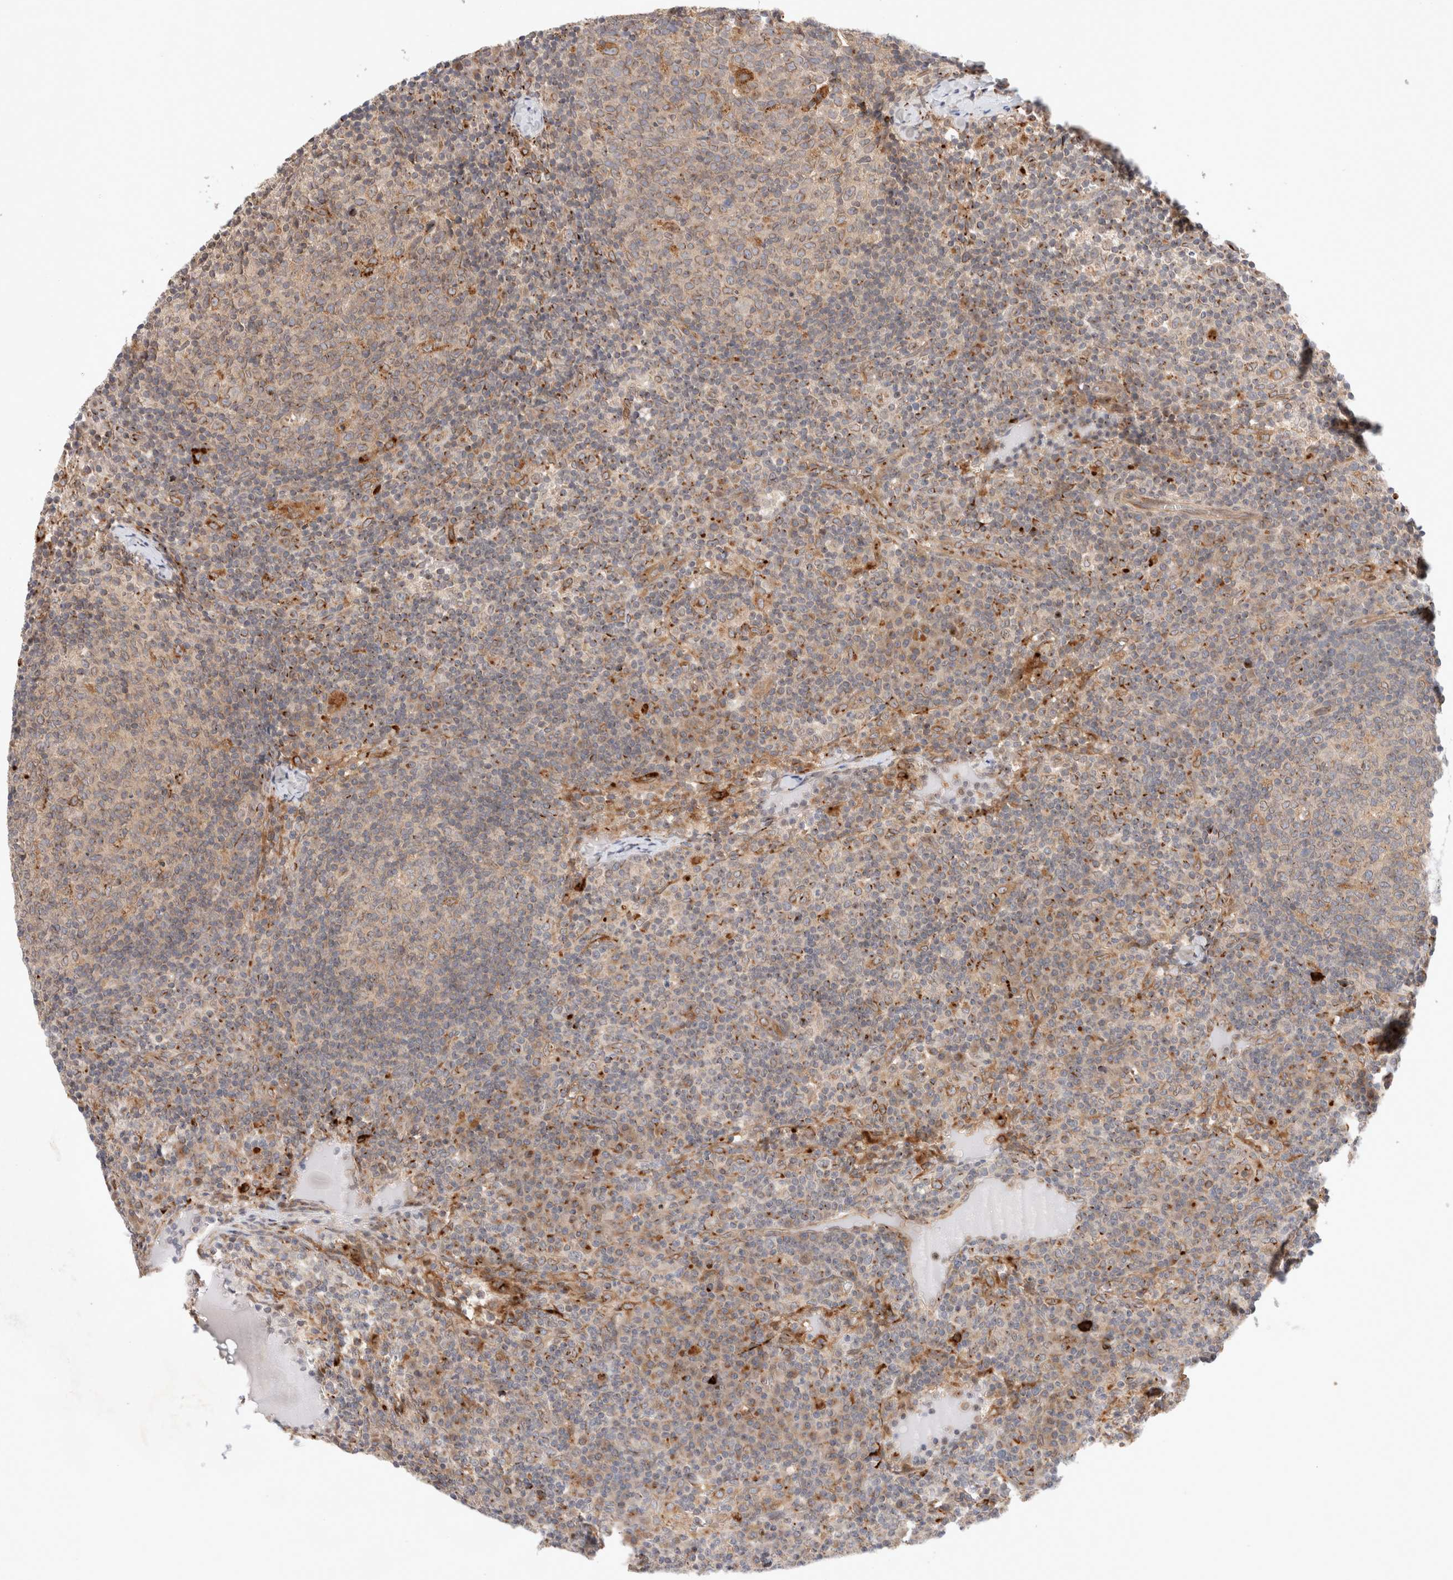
{"staining": {"intensity": "weak", "quantity": ">75%", "location": "cytoplasmic/membranous"}, "tissue": "lymph node", "cell_type": "Germinal center cells", "image_type": "normal", "snomed": [{"axis": "morphology", "description": "Normal tissue, NOS"}, {"axis": "morphology", "description": "Inflammation, NOS"}, {"axis": "topography", "description": "Lymph node"}], "caption": "Immunohistochemistry (IHC) (DAB) staining of normal human lymph node reveals weak cytoplasmic/membranous protein staining in about >75% of germinal center cells.", "gene": "GCN1", "patient": {"sex": "male", "age": 55}}